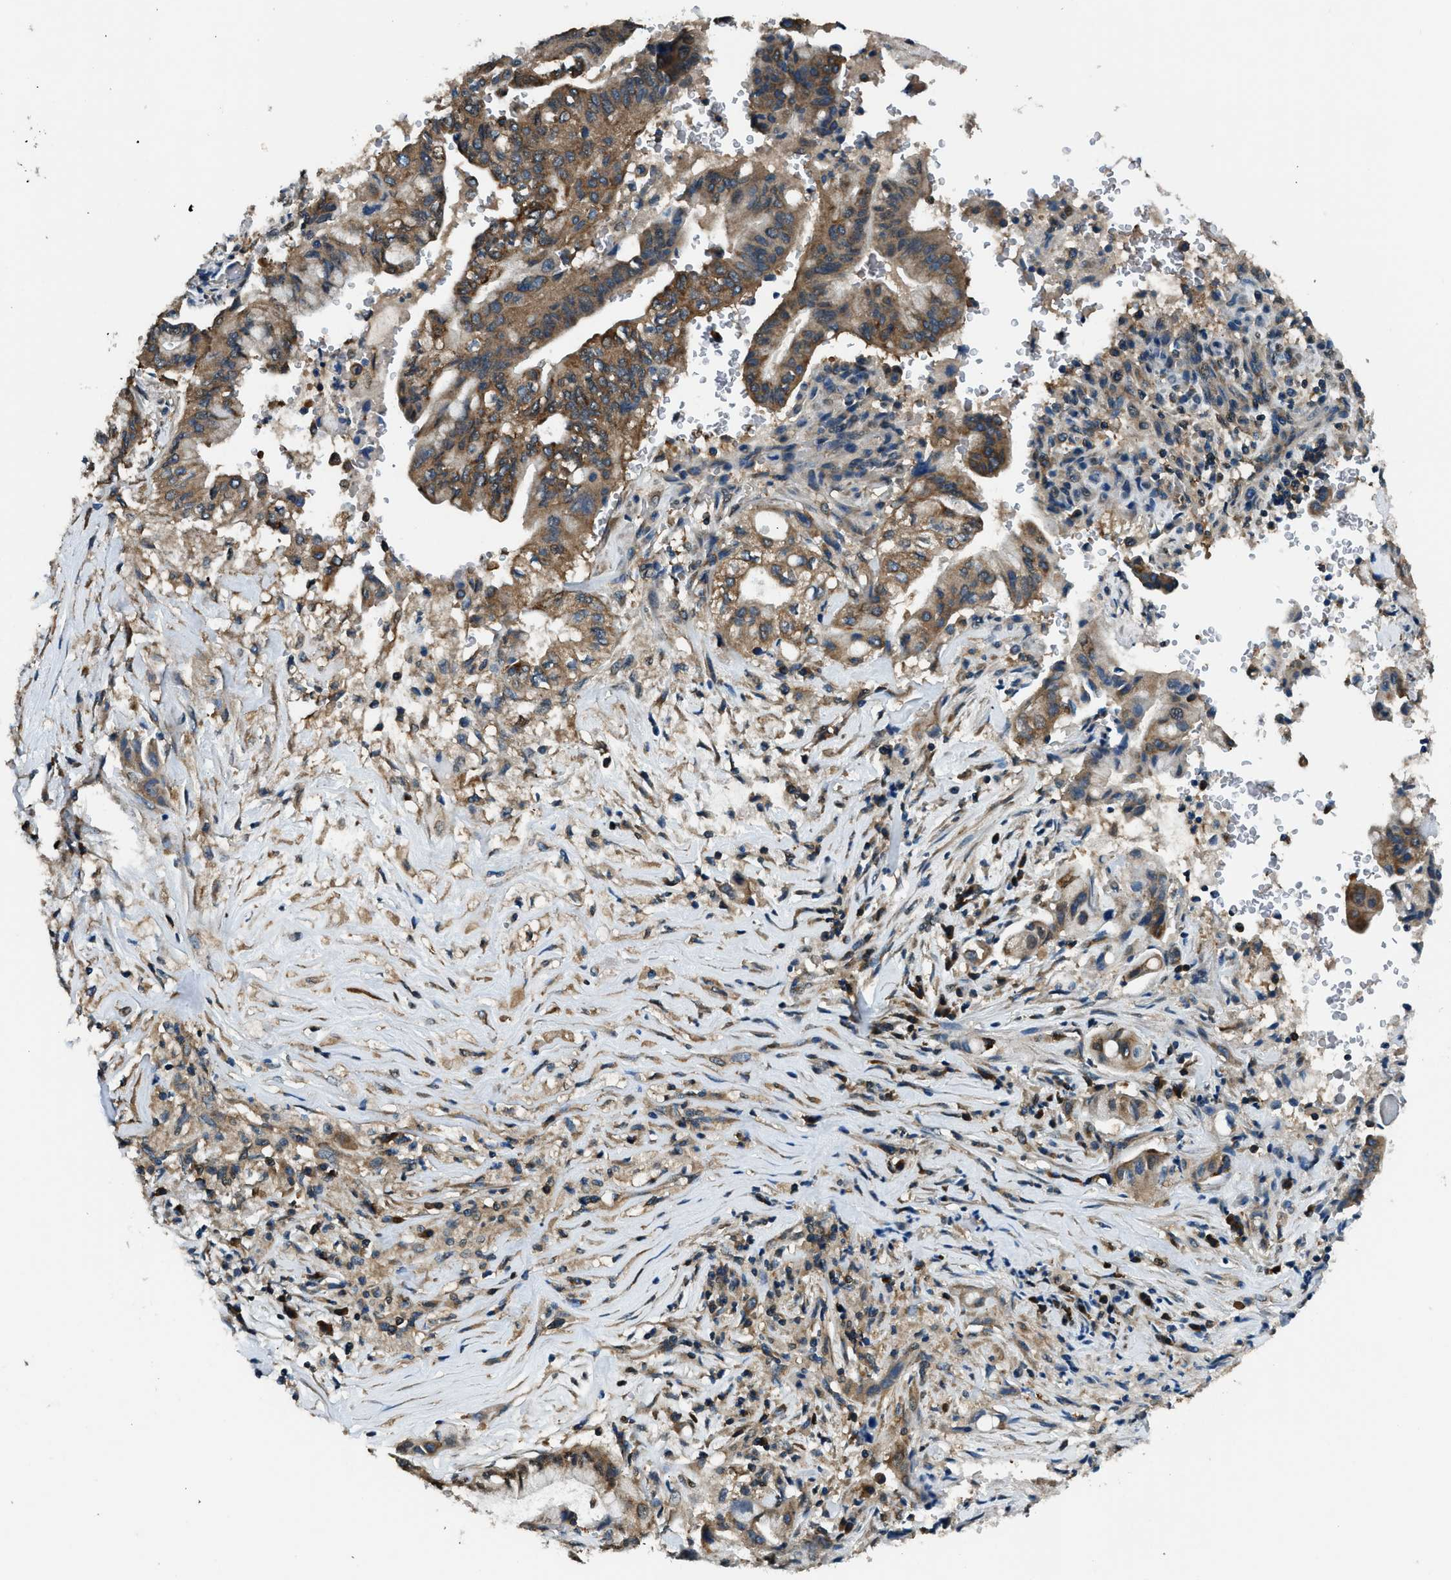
{"staining": {"intensity": "moderate", "quantity": ">75%", "location": "cytoplasmic/membranous"}, "tissue": "pancreatic cancer", "cell_type": "Tumor cells", "image_type": "cancer", "snomed": [{"axis": "morphology", "description": "Adenocarcinoma, NOS"}, {"axis": "topography", "description": "Pancreas"}], "caption": "The immunohistochemical stain shows moderate cytoplasmic/membranous expression in tumor cells of pancreatic cancer tissue. The protein is shown in brown color, while the nuclei are stained blue.", "gene": "ARFGAP2", "patient": {"sex": "female", "age": 73}}